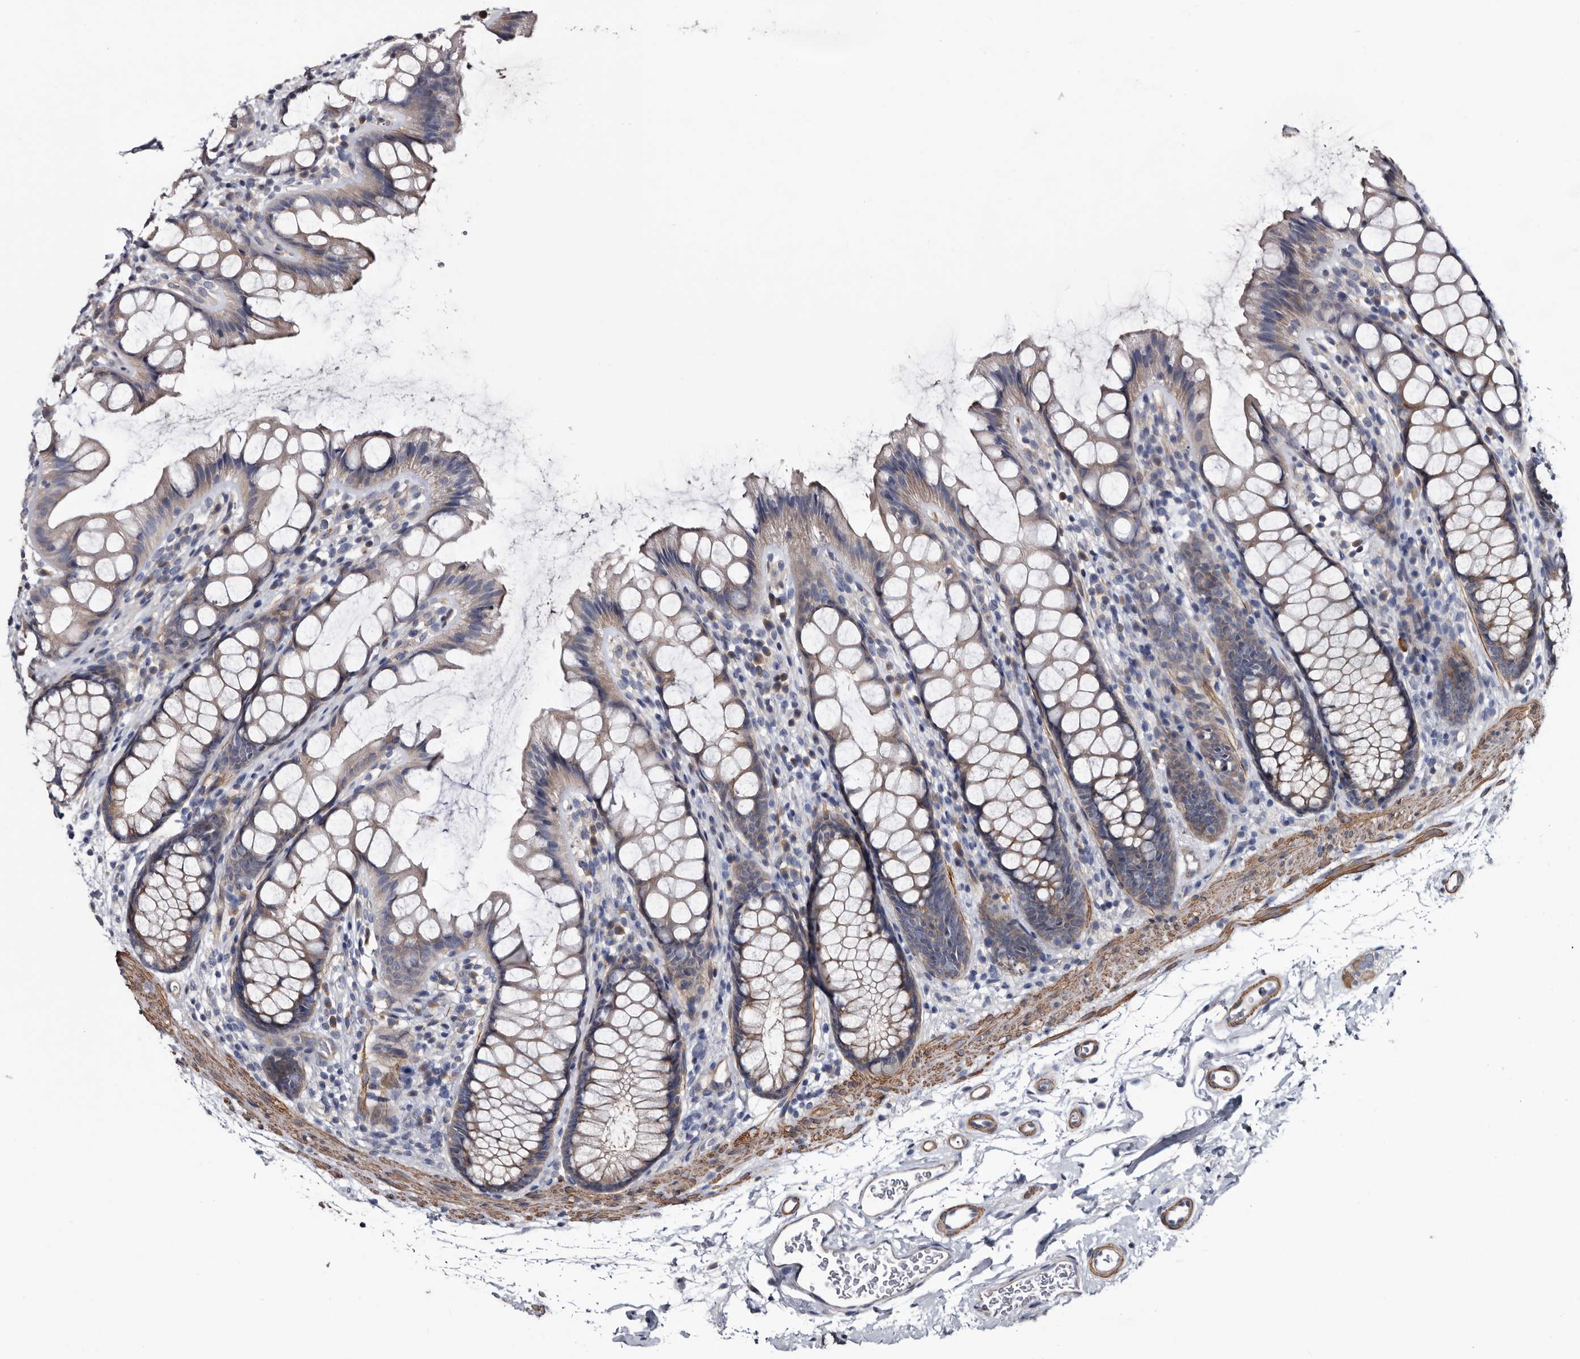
{"staining": {"intensity": "weak", "quantity": "25%-75%", "location": "cytoplasmic/membranous"}, "tissue": "rectum", "cell_type": "Glandular cells", "image_type": "normal", "snomed": [{"axis": "morphology", "description": "Normal tissue, NOS"}, {"axis": "topography", "description": "Rectum"}], "caption": "This is a histology image of immunohistochemistry staining of benign rectum, which shows weak staining in the cytoplasmic/membranous of glandular cells.", "gene": "IARS1", "patient": {"sex": "female", "age": 65}}